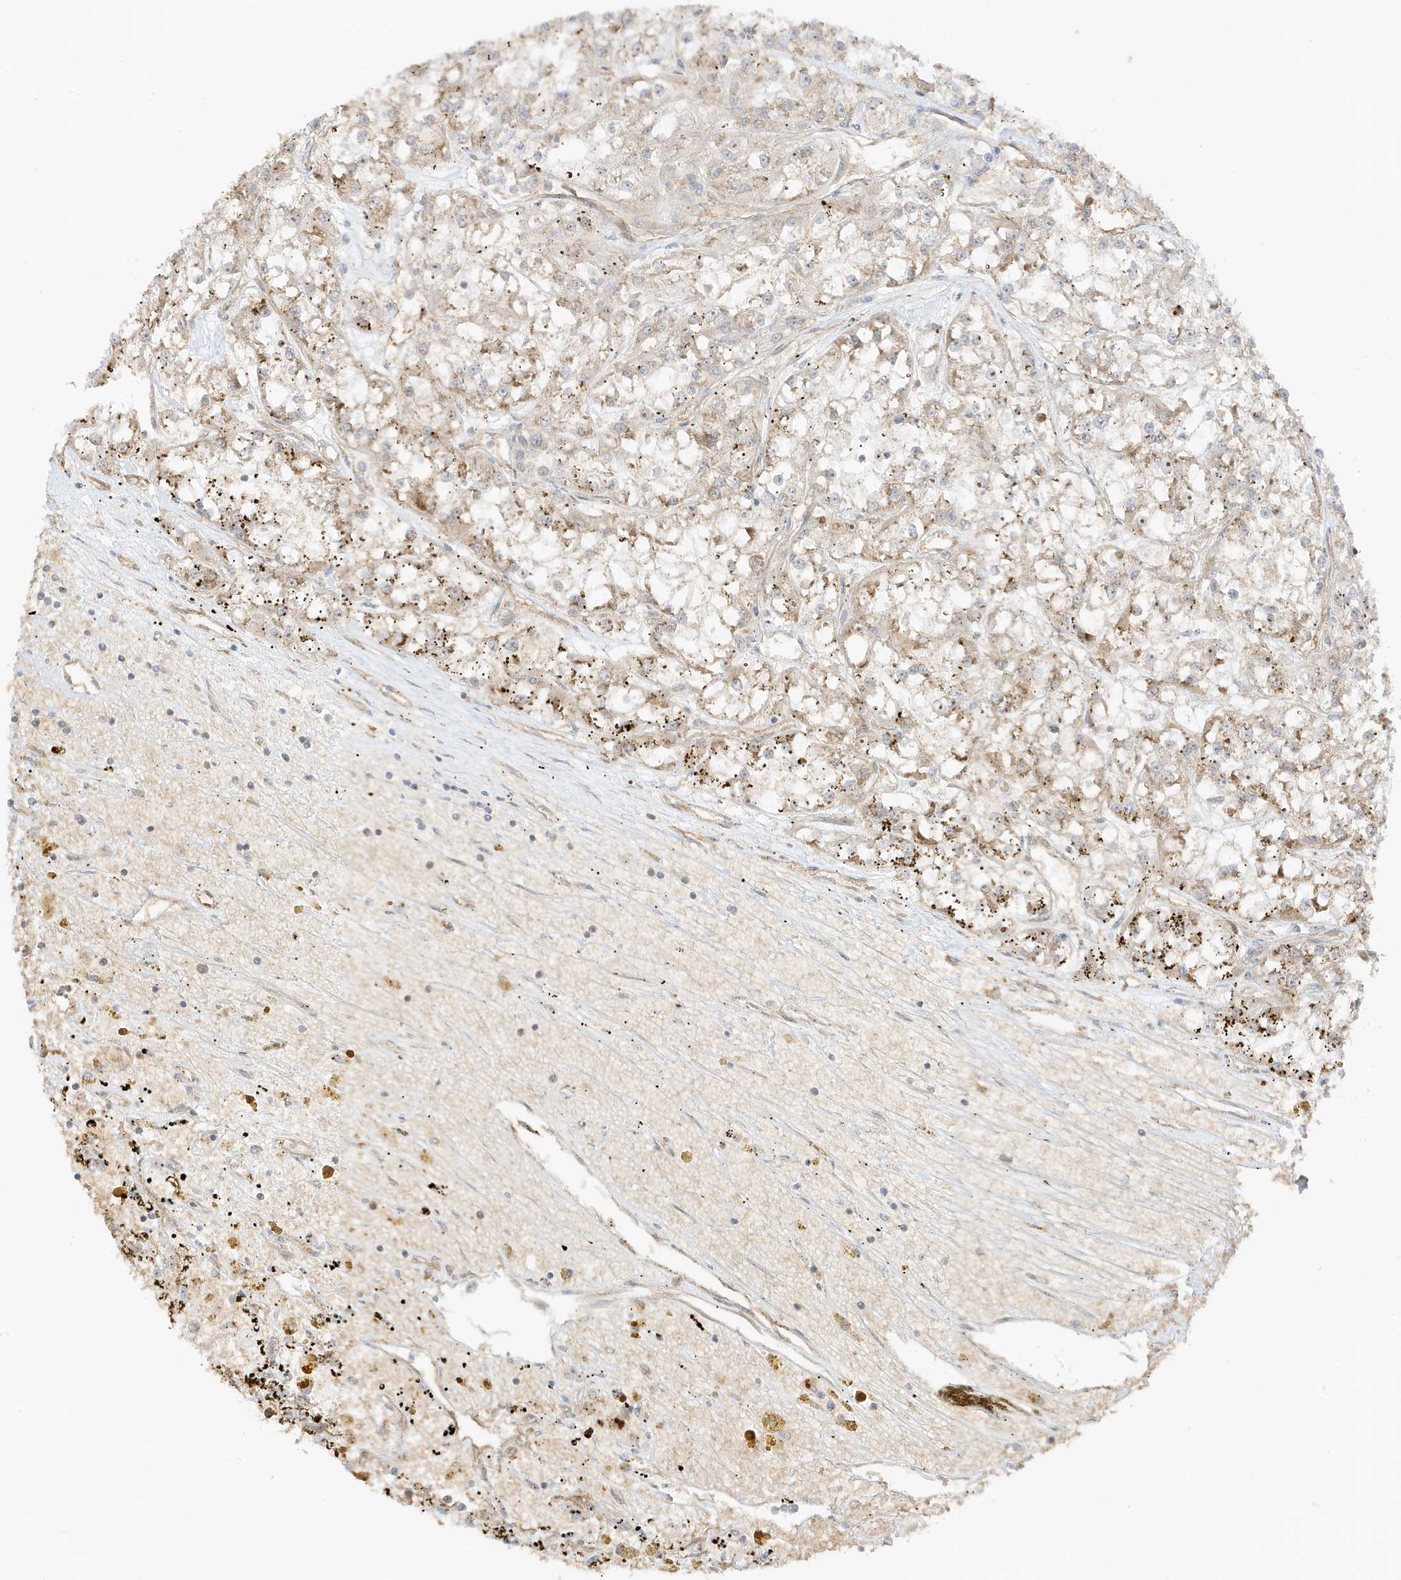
{"staining": {"intensity": "weak", "quantity": "25%-75%", "location": "cytoplasmic/membranous"}, "tissue": "renal cancer", "cell_type": "Tumor cells", "image_type": "cancer", "snomed": [{"axis": "morphology", "description": "Adenocarcinoma, NOS"}, {"axis": "topography", "description": "Kidney"}], "caption": "Renal adenocarcinoma was stained to show a protein in brown. There is low levels of weak cytoplasmic/membranous positivity in approximately 25%-75% of tumor cells.", "gene": "UBAP2L", "patient": {"sex": "female", "age": 52}}